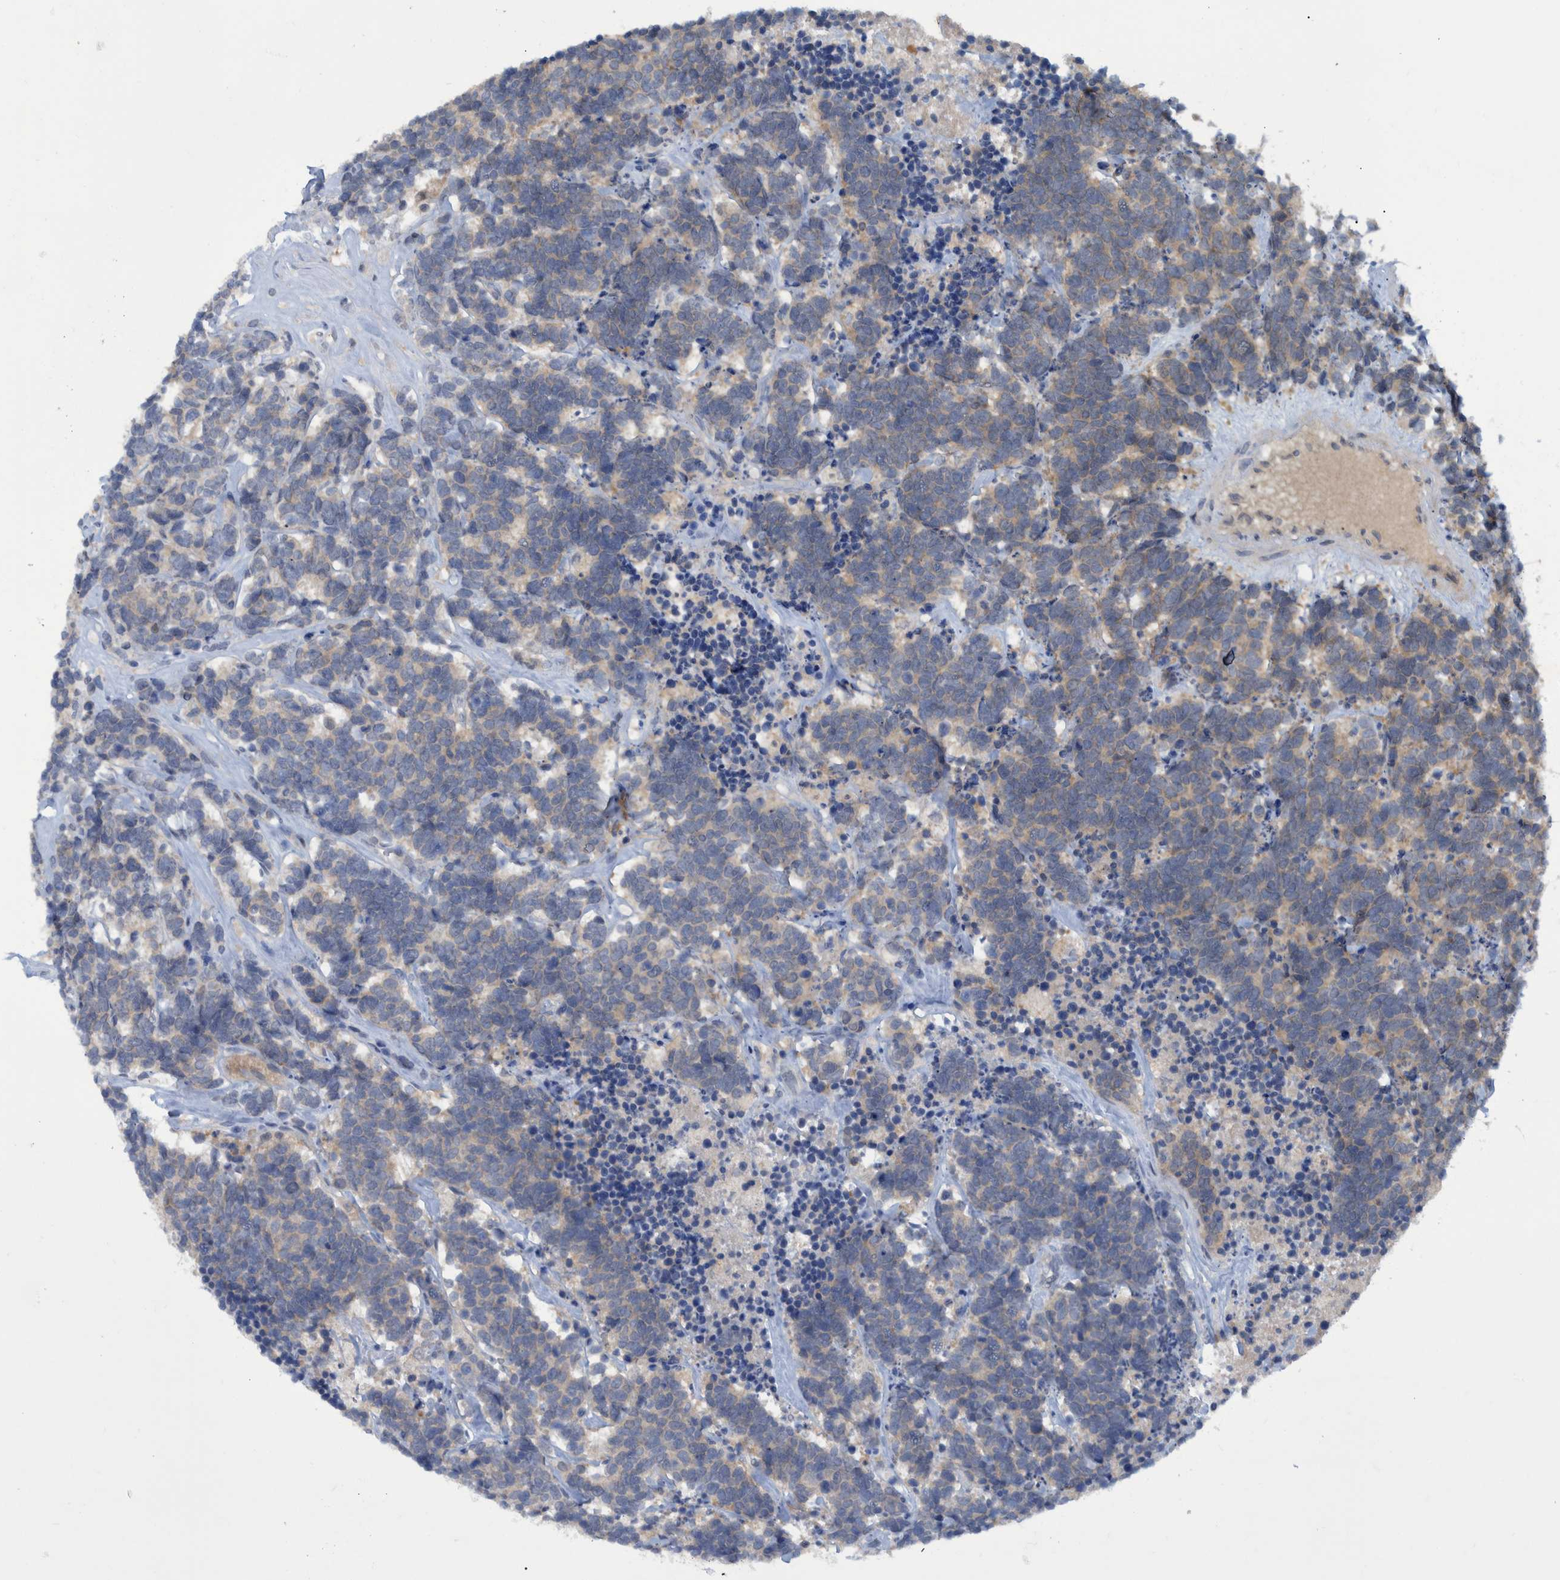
{"staining": {"intensity": "weak", "quantity": "25%-75%", "location": "cytoplasmic/membranous"}, "tissue": "carcinoid", "cell_type": "Tumor cells", "image_type": "cancer", "snomed": [{"axis": "morphology", "description": "Carcinoma, NOS"}, {"axis": "morphology", "description": "Carcinoid, malignant, NOS"}, {"axis": "topography", "description": "Urinary bladder"}], "caption": "Immunohistochemical staining of carcinoid displays weak cytoplasmic/membranous protein staining in about 25%-75% of tumor cells.", "gene": "PCYT2", "patient": {"sex": "male", "age": 57}}